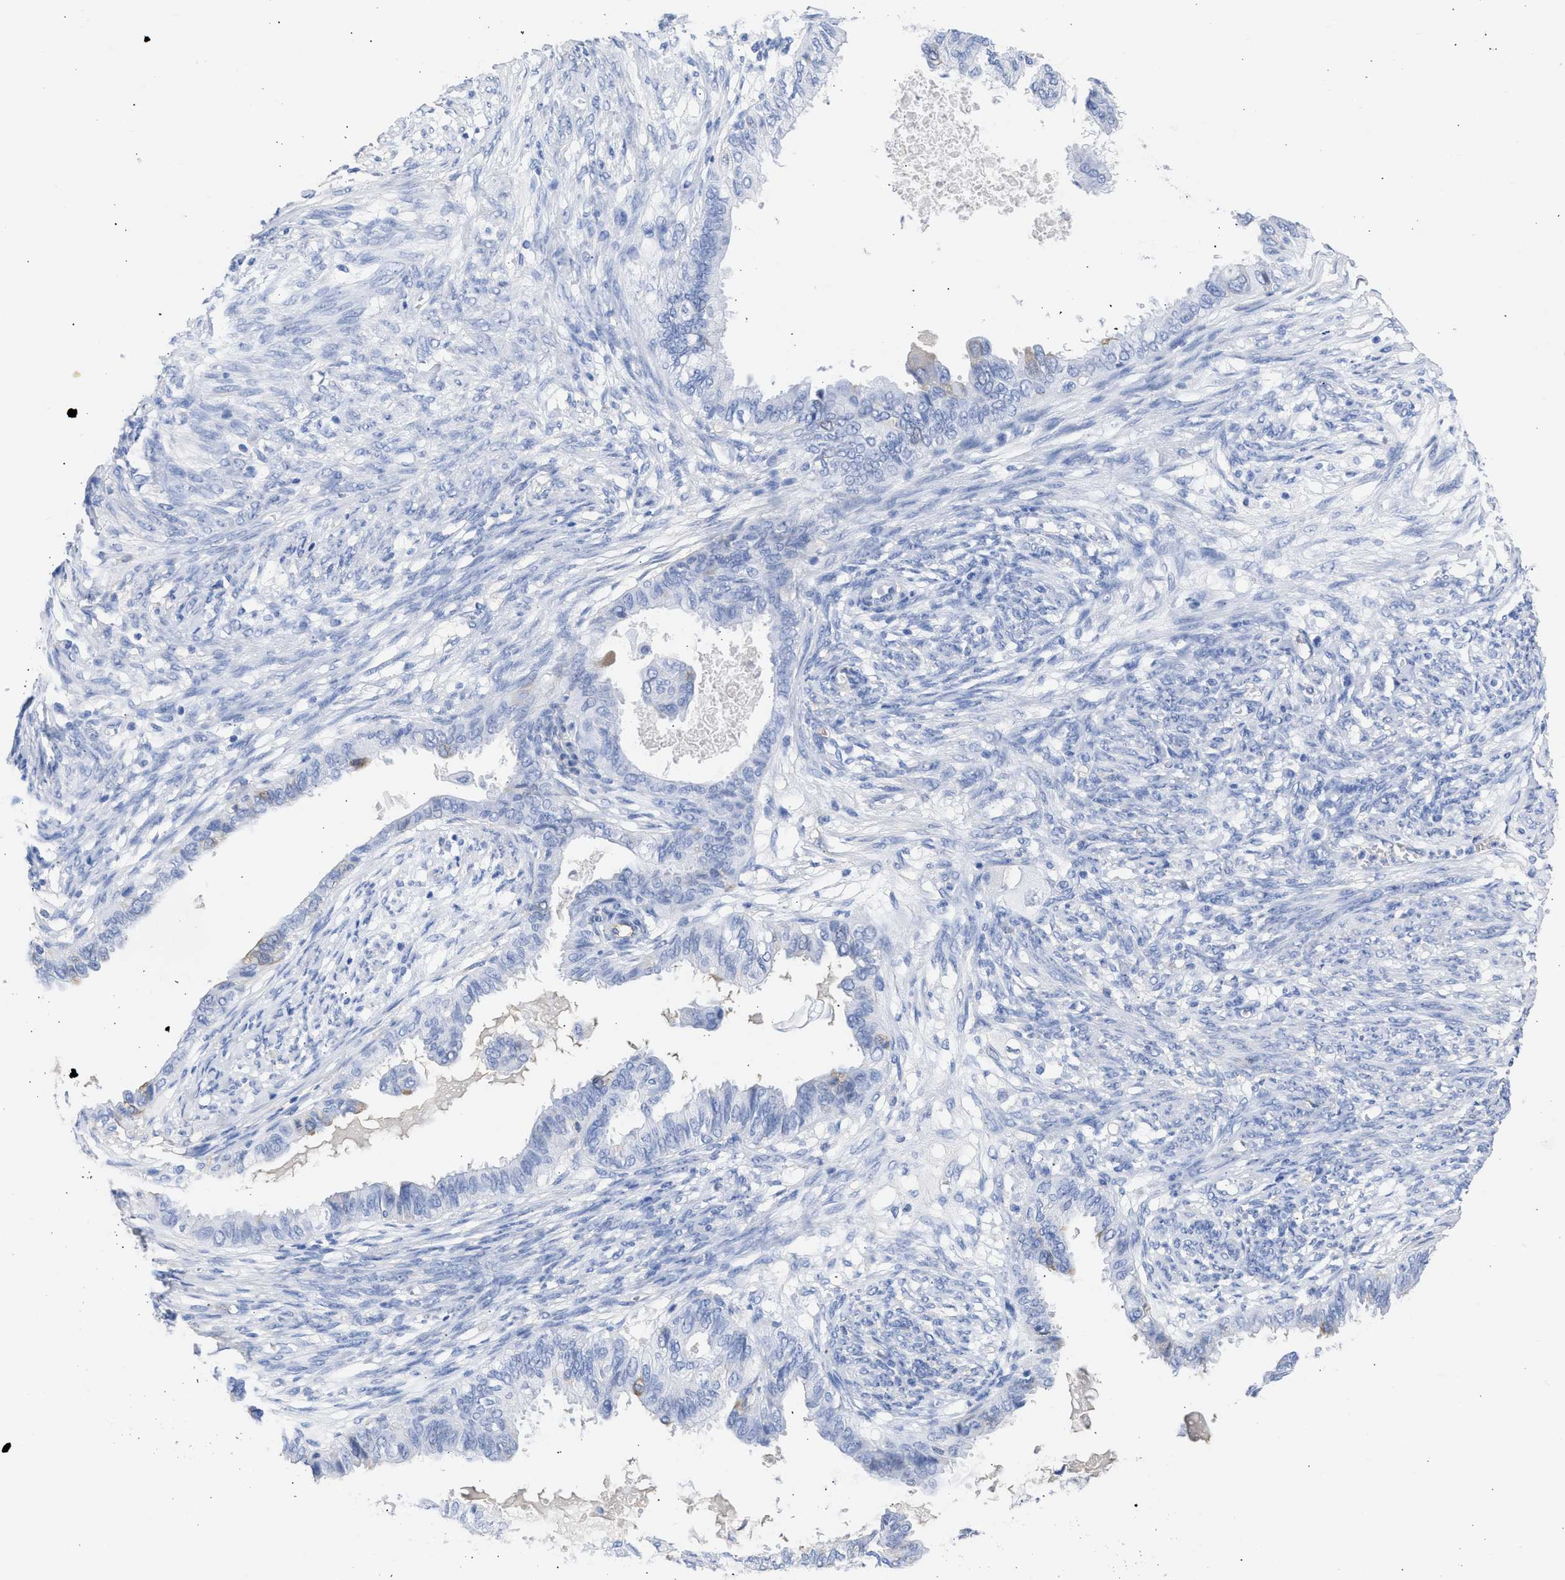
{"staining": {"intensity": "negative", "quantity": "none", "location": "none"}, "tissue": "cervical cancer", "cell_type": "Tumor cells", "image_type": "cancer", "snomed": [{"axis": "morphology", "description": "Normal tissue, NOS"}, {"axis": "morphology", "description": "Adenocarcinoma, NOS"}, {"axis": "topography", "description": "Cervix"}, {"axis": "topography", "description": "Endometrium"}], "caption": "Tumor cells show no significant positivity in cervical cancer. (Immunohistochemistry, brightfield microscopy, high magnification).", "gene": "RSPH1", "patient": {"sex": "female", "age": 86}}